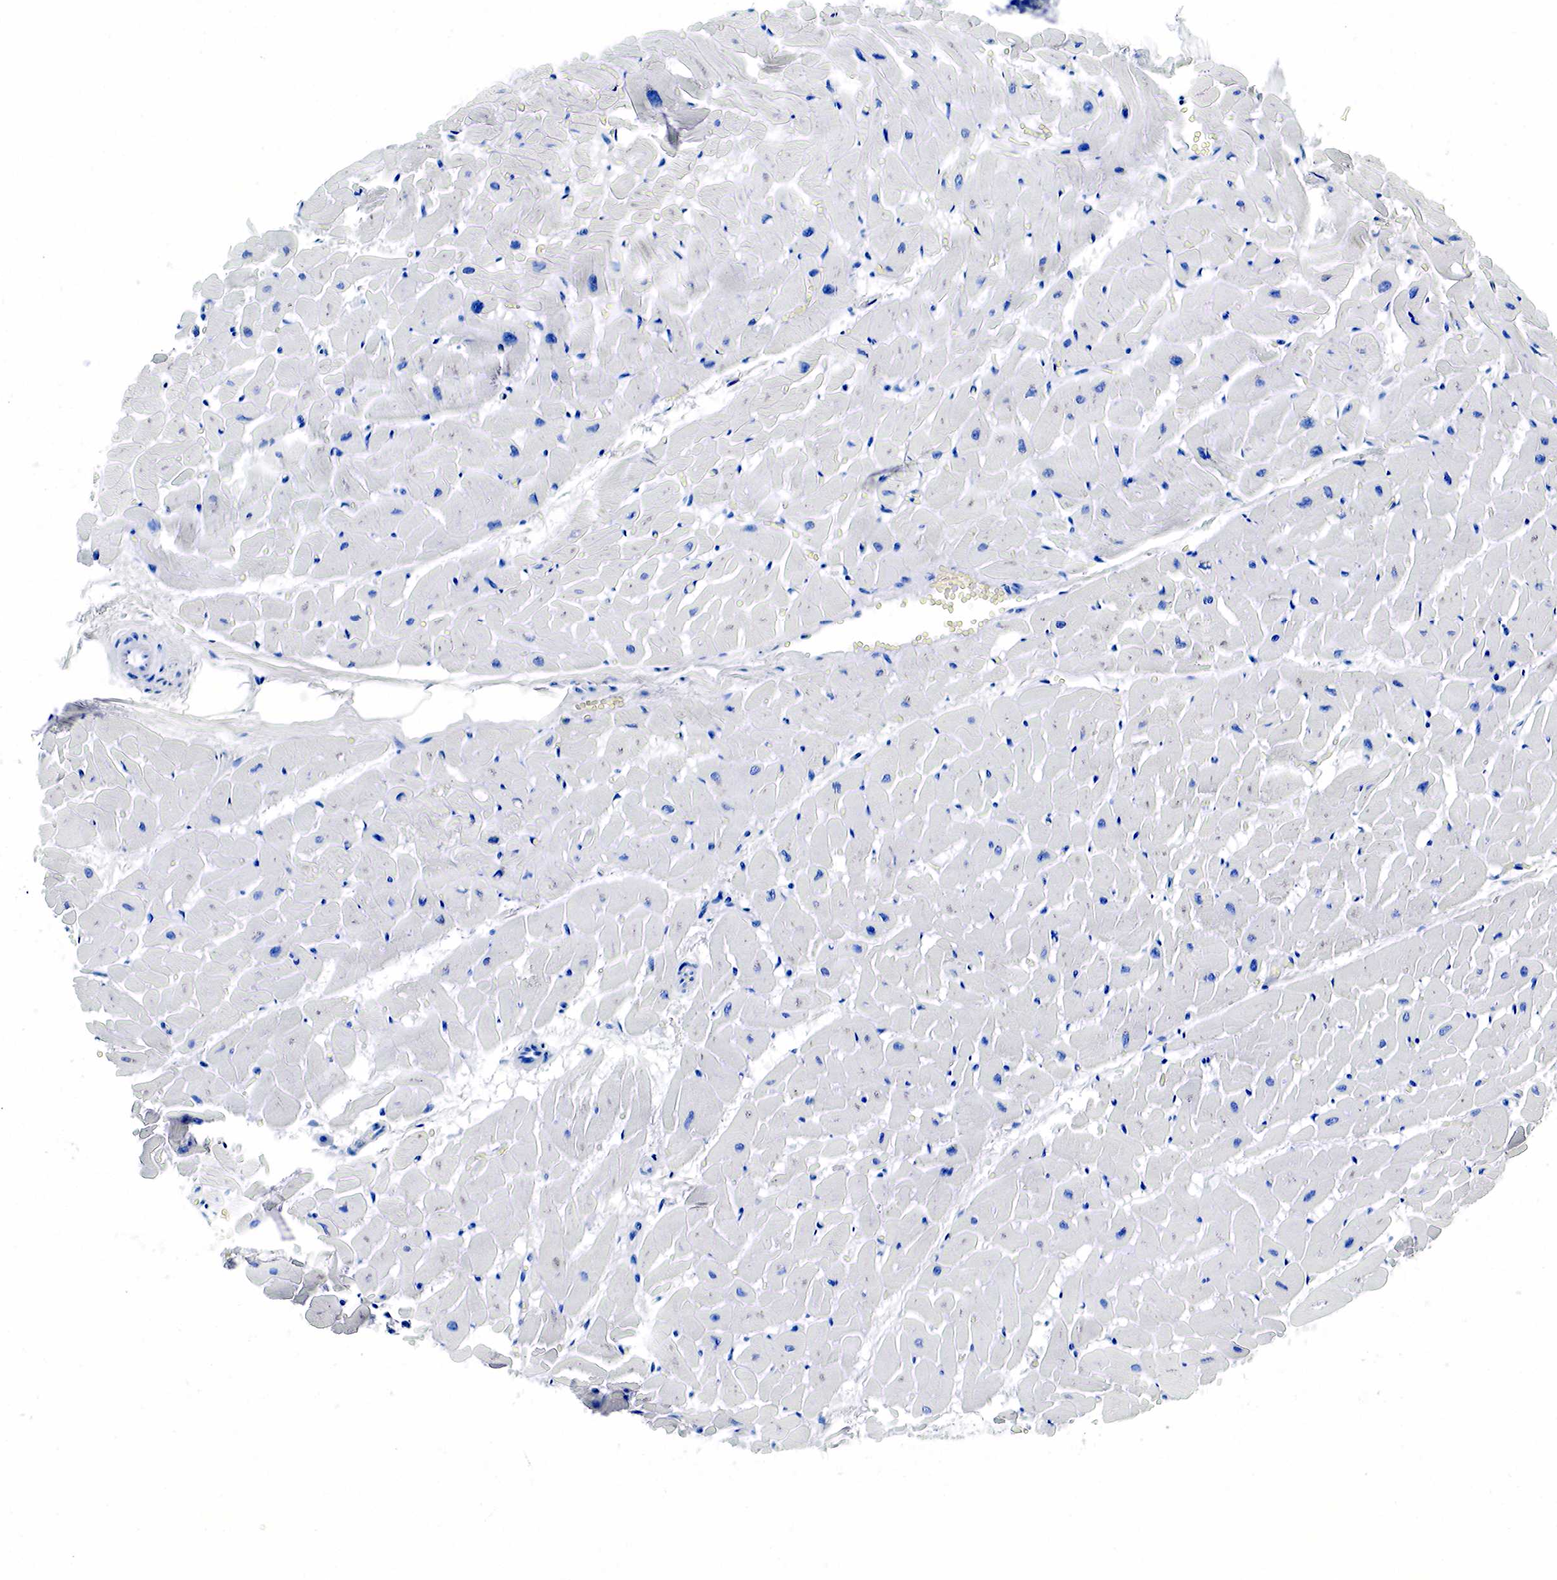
{"staining": {"intensity": "negative", "quantity": "none", "location": "none"}, "tissue": "heart muscle", "cell_type": "Cardiomyocytes", "image_type": "normal", "snomed": [{"axis": "morphology", "description": "Normal tissue, NOS"}, {"axis": "topography", "description": "Heart"}], "caption": "High power microscopy photomicrograph of an IHC histopathology image of benign heart muscle, revealing no significant expression in cardiomyocytes. The staining is performed using DAB (3,3'-diaminobenzidine) brown chromogen with nuclei counter-stained in using hematoxylin.", "gene": "KLK3", "patient": {"sex": "female", "age": 19}}